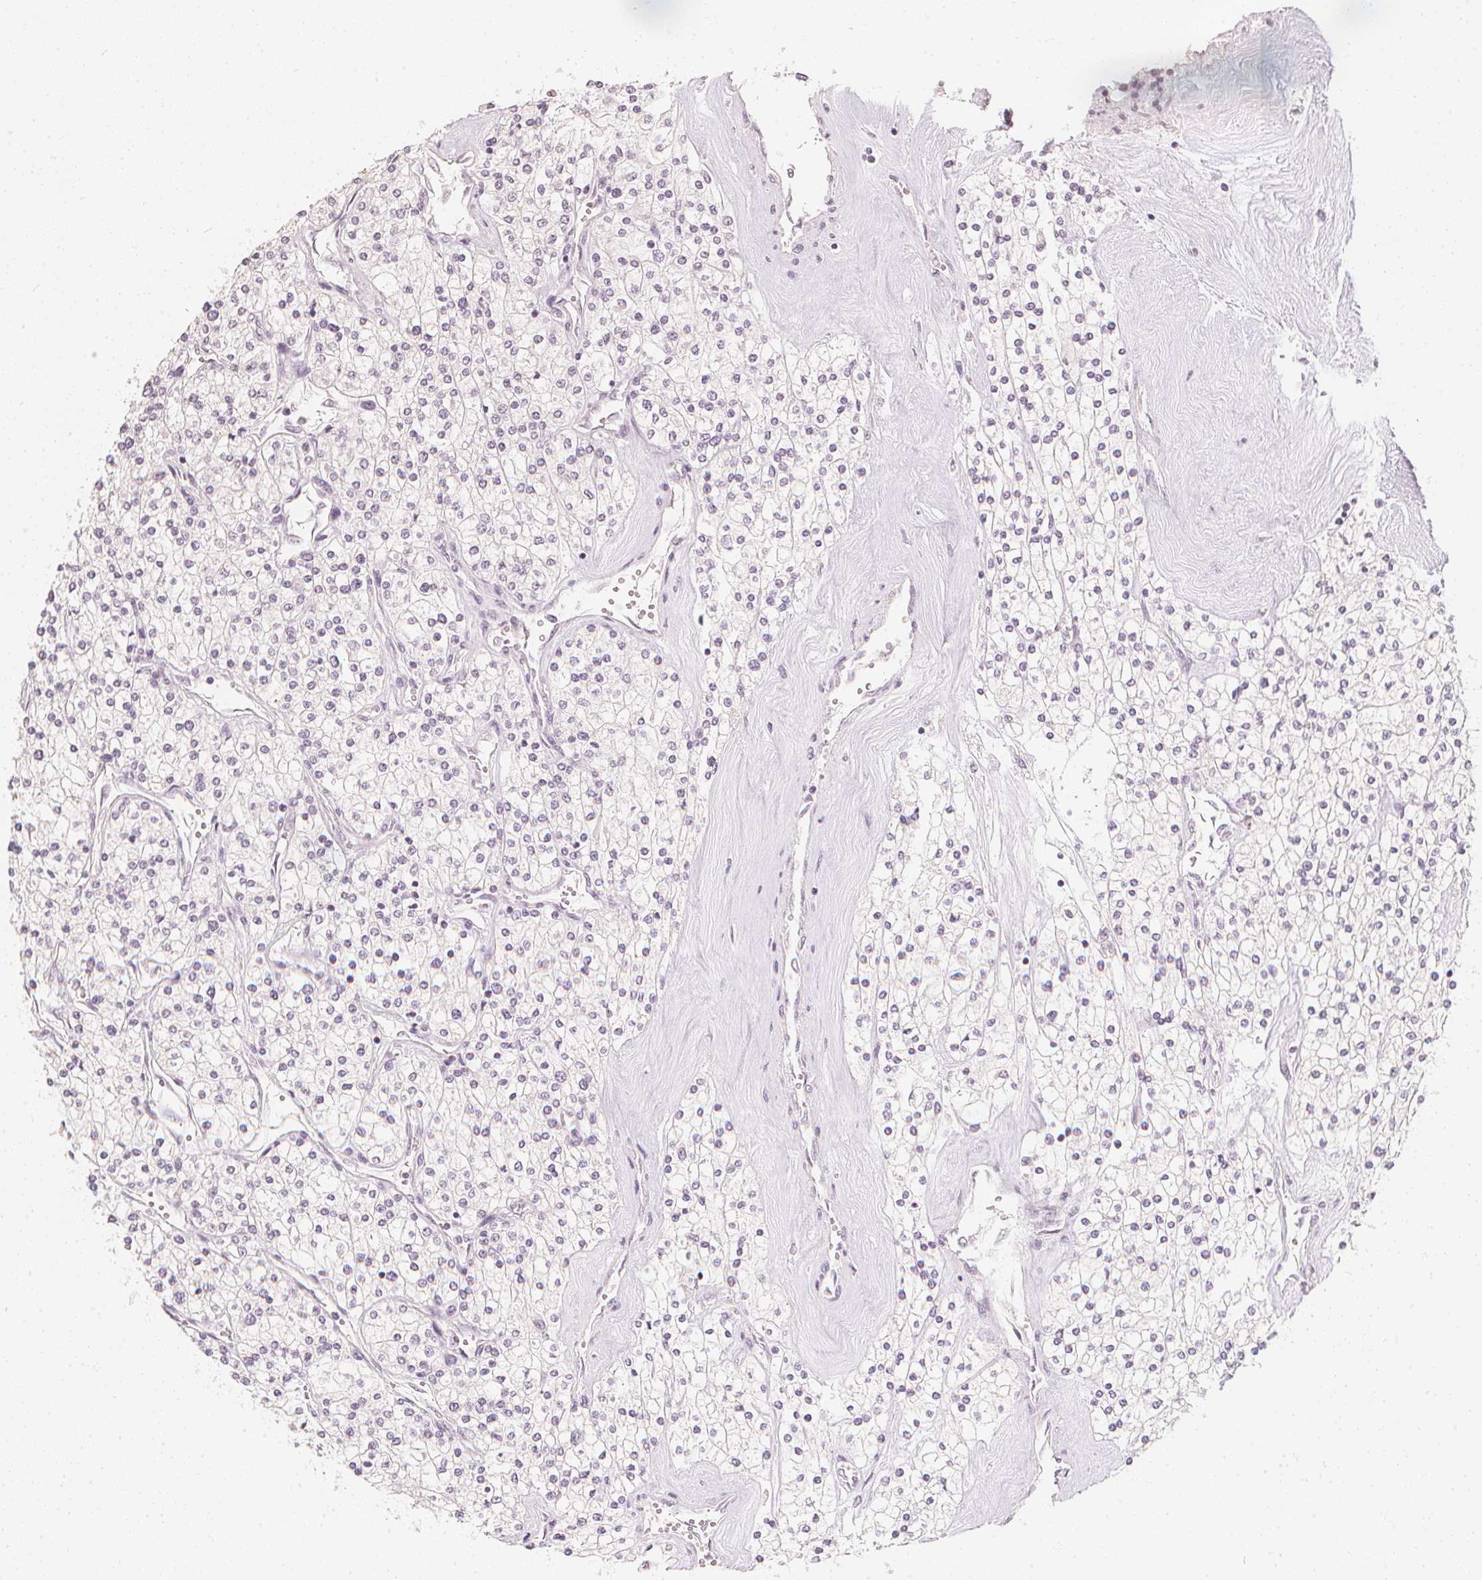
{"staining": {"intensity": "negative", "quantity": "none", "location": "none"}, "tissue": "renal cancer", "cell_type": "Tumor cells", "image_type": "cancer", "snomed": [{"axis": "morphology", "description": "Adenocarcinoma, NOS"}, {"axis": "topography", "description": "Kidney"}], "caption": "Tumor cells show no significant protein positivity in renal cancer (adenocarcinoma).", "gene": "CALB1", "patient": {"sex": "male", "age": 80}}